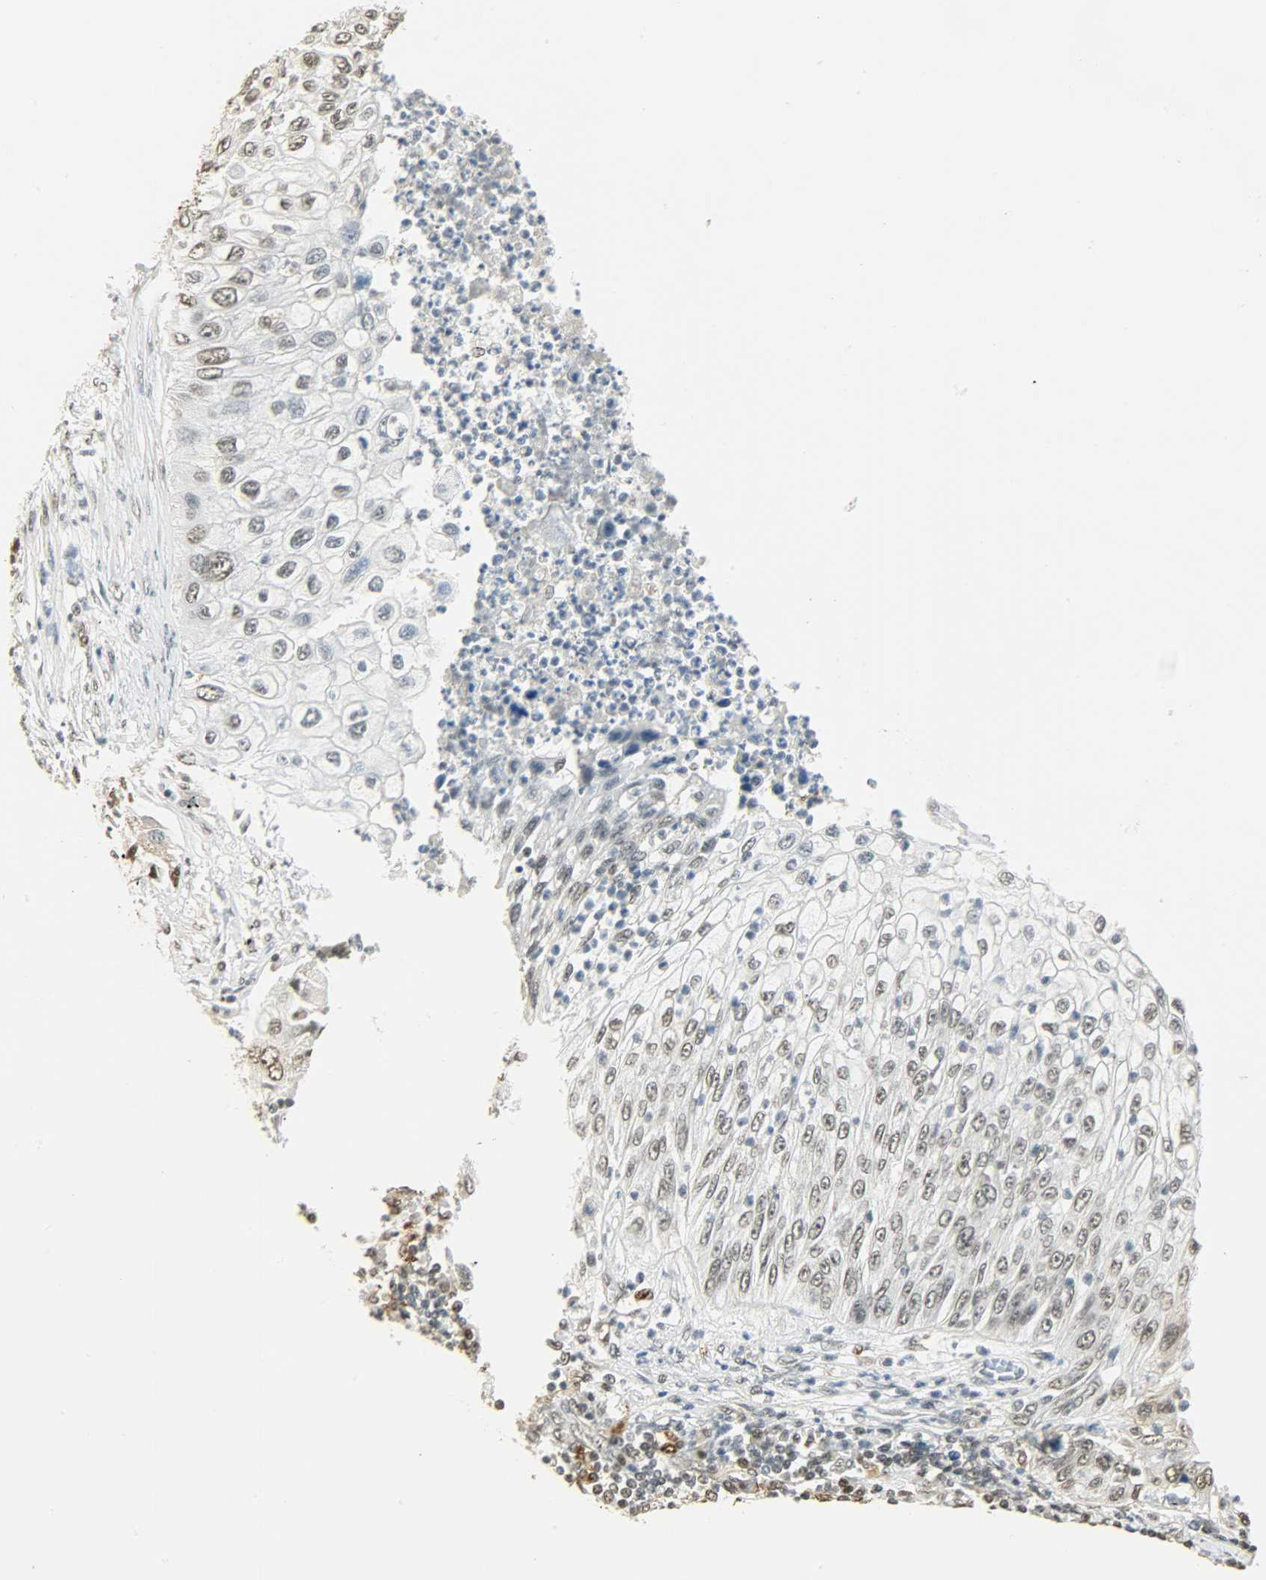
{"staining": {"intensity": "weak", "quantity": ">75%", "location": "nuclear"}, "tissue": "lung cancer", "cell_type": "Tumor cells", "image_type": "cancer", "snomed": [{"axis": "morphology", "description": "Inflammation, NOS"}, {"axis": "morphology", "description": "Squamous cell carcinoma, NOS"}, {"axis": "topography", "description": "Lymph node"}, {"axis": "topography", "description": "Soft tissue"}, {"axis": "topography", "description": "Lung"}], "caption": "Human lung squamous cell carcinoma stained with a brown dye exhibits weak nuclear positive expression in about >75% of tumor cells.", "gene": "NGFR", "patient": {"sex": "male", "age": 66}}